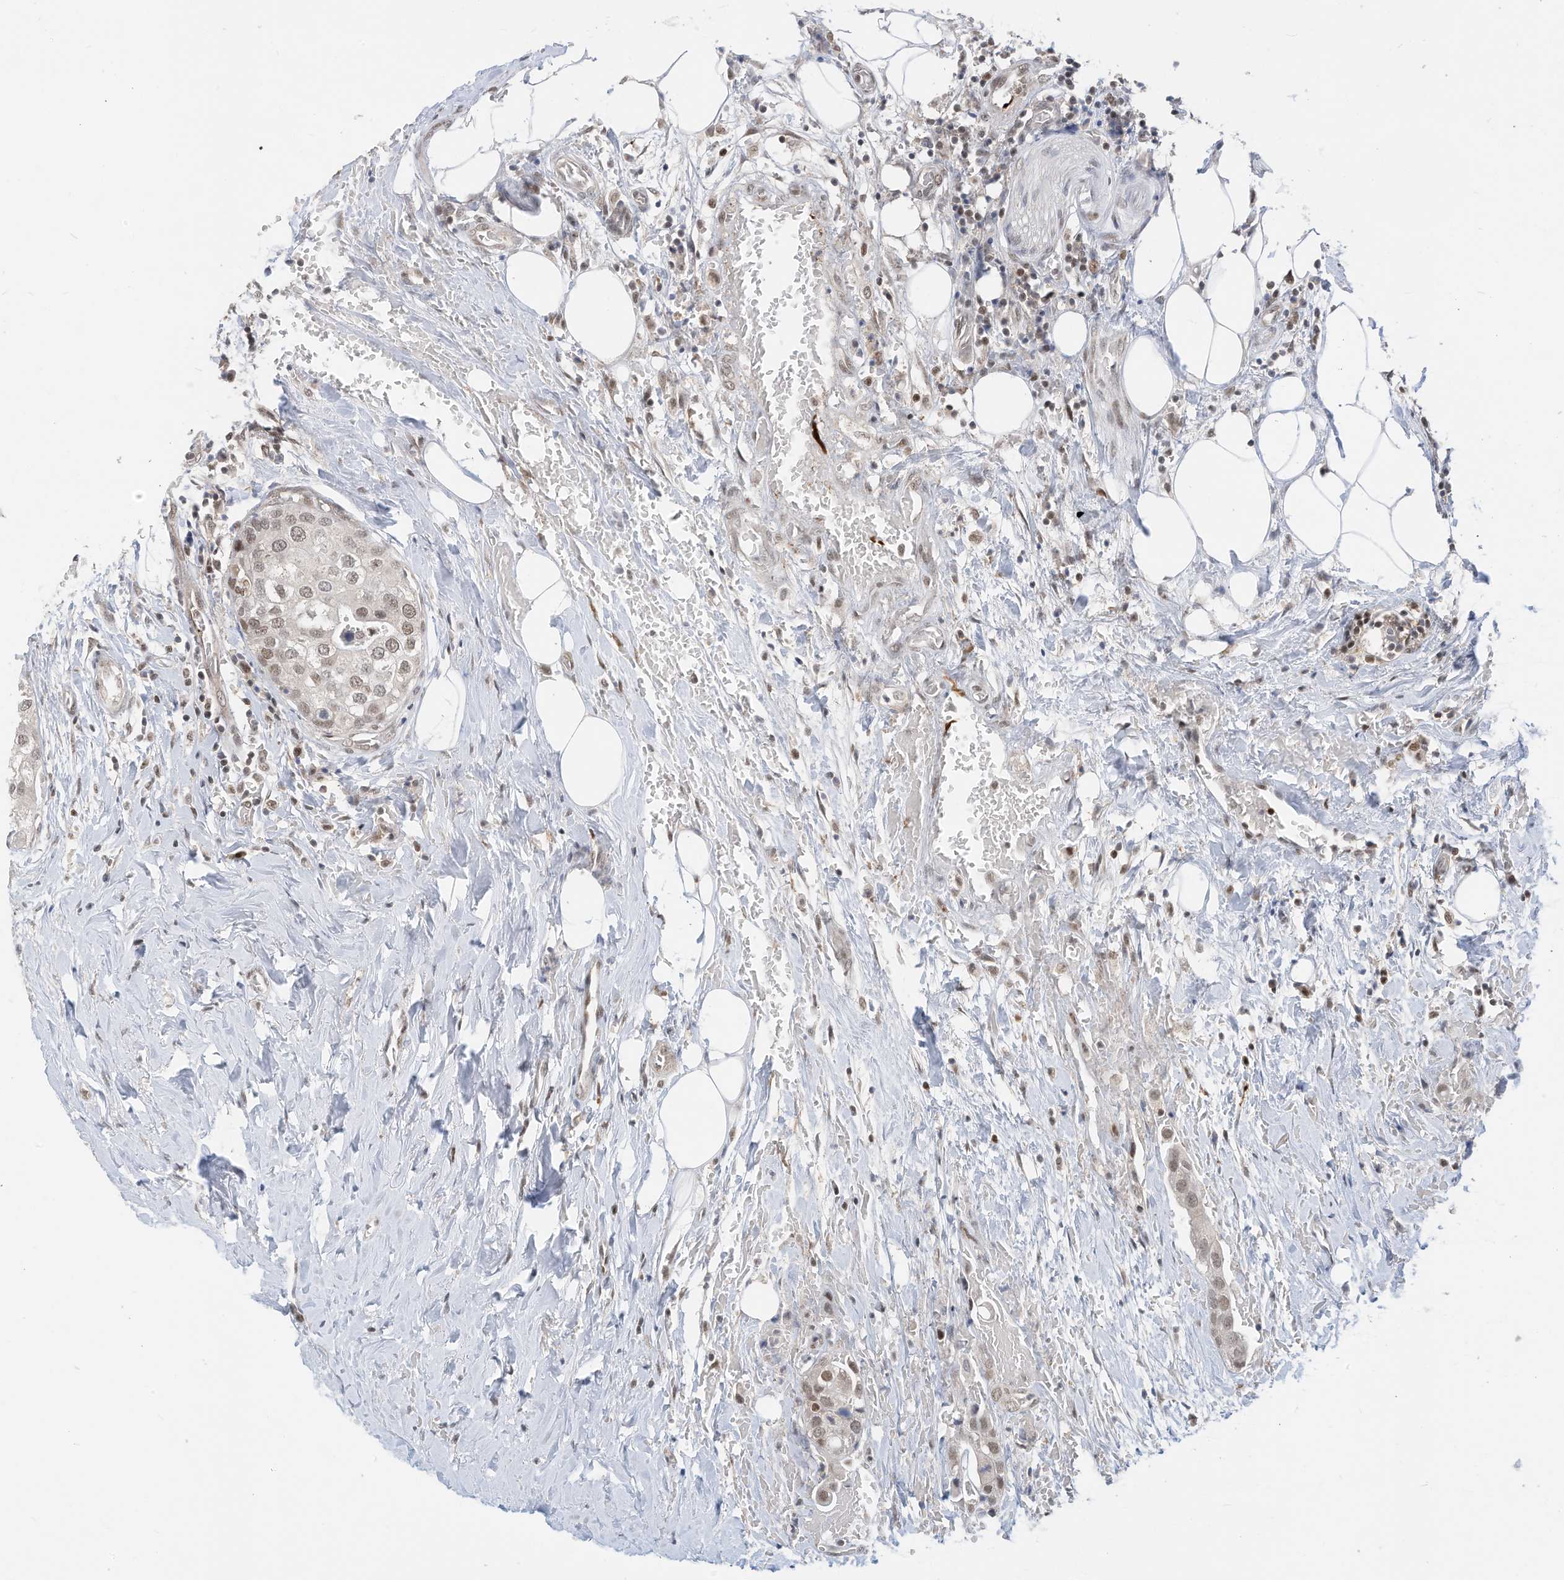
{"staining": {"intensity": "weak", "quantity": "25%-75%", "location": "nuclear"}, "tissue": "urothelial cancer", "cell_type": "Tumor cells", "image_type": "cancer", "snomed": [{"axis": "morphology", "description": "Urothelial carcinoma, High grade"}, {"axis": "topography", "description": "Urinary bladder"}], "caption": "This histopathology image reveals IHC staining of urothelial carcinoma (high-grade), with low weak nuclear expression in about 25%-75% of tumor cells.", "gene": "OGT", "patient": {"sex": "male", "age": 64}}